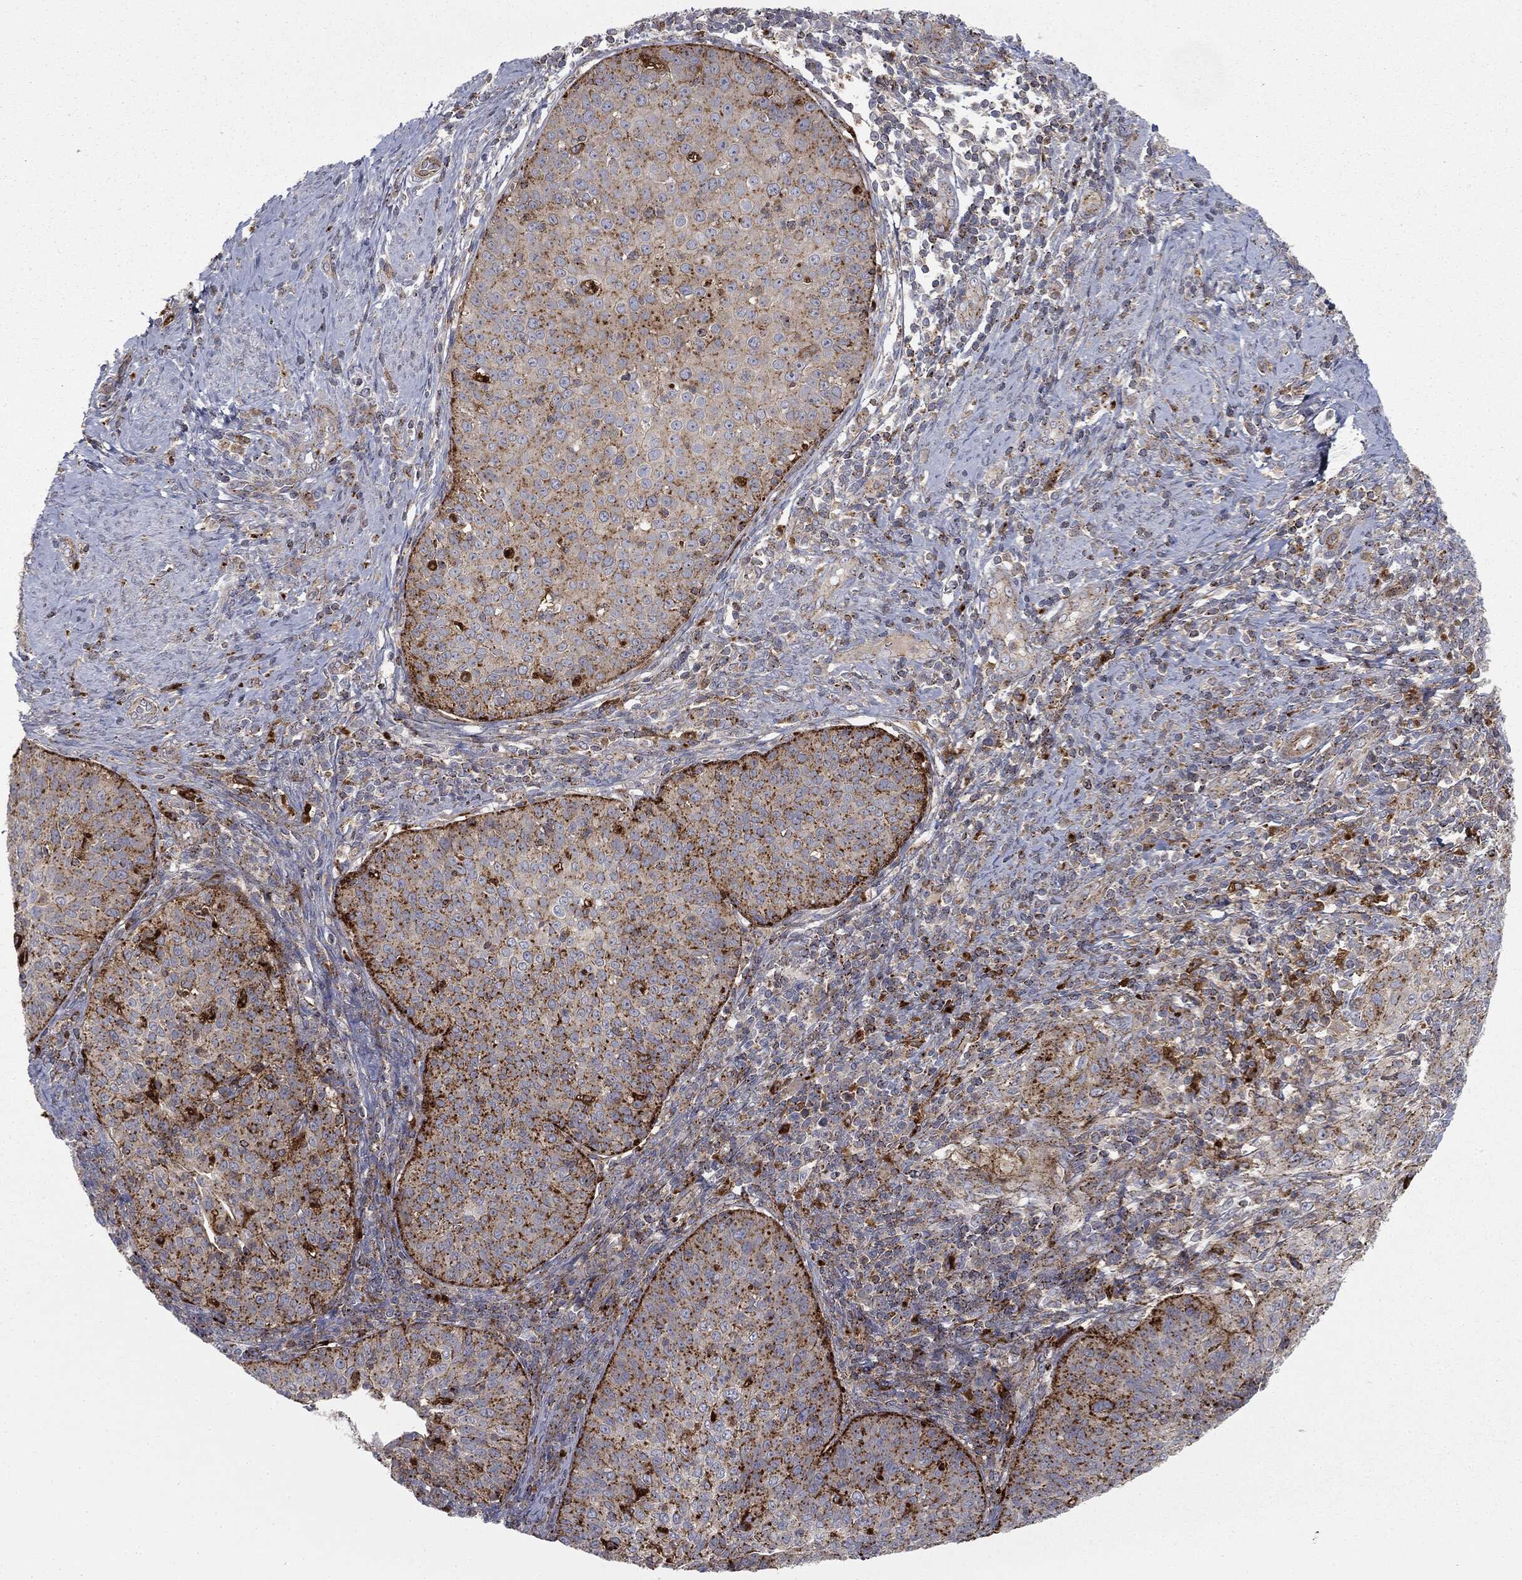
{"staining": {"intensity": "strong", "quantity": "25%-75%", "location": "cytoplasmic/membranous"}, "tissue": "cervical cancer", "cell_type": "Tumor cells", "image_type": "cancer", "snomed": [{"axis": "morphology", "description": "Squamous cell carcinoma, NOS"}, {"axis": "topography", "description": "Cervix"}], "caption": "The micrograph shows staining of cervical cancer (squamous cell carcinoma), revealing strong cytoplasmic/membranous protein expression (brown color) within tumor cells. The staining was performed using DAB to visualize the protein expression in brown, while the nuclei were stained in blue with hematoxylin (Magnification: 20x).", "gene": "CTSA", "patient": {"sex": "female", "age": 30}}